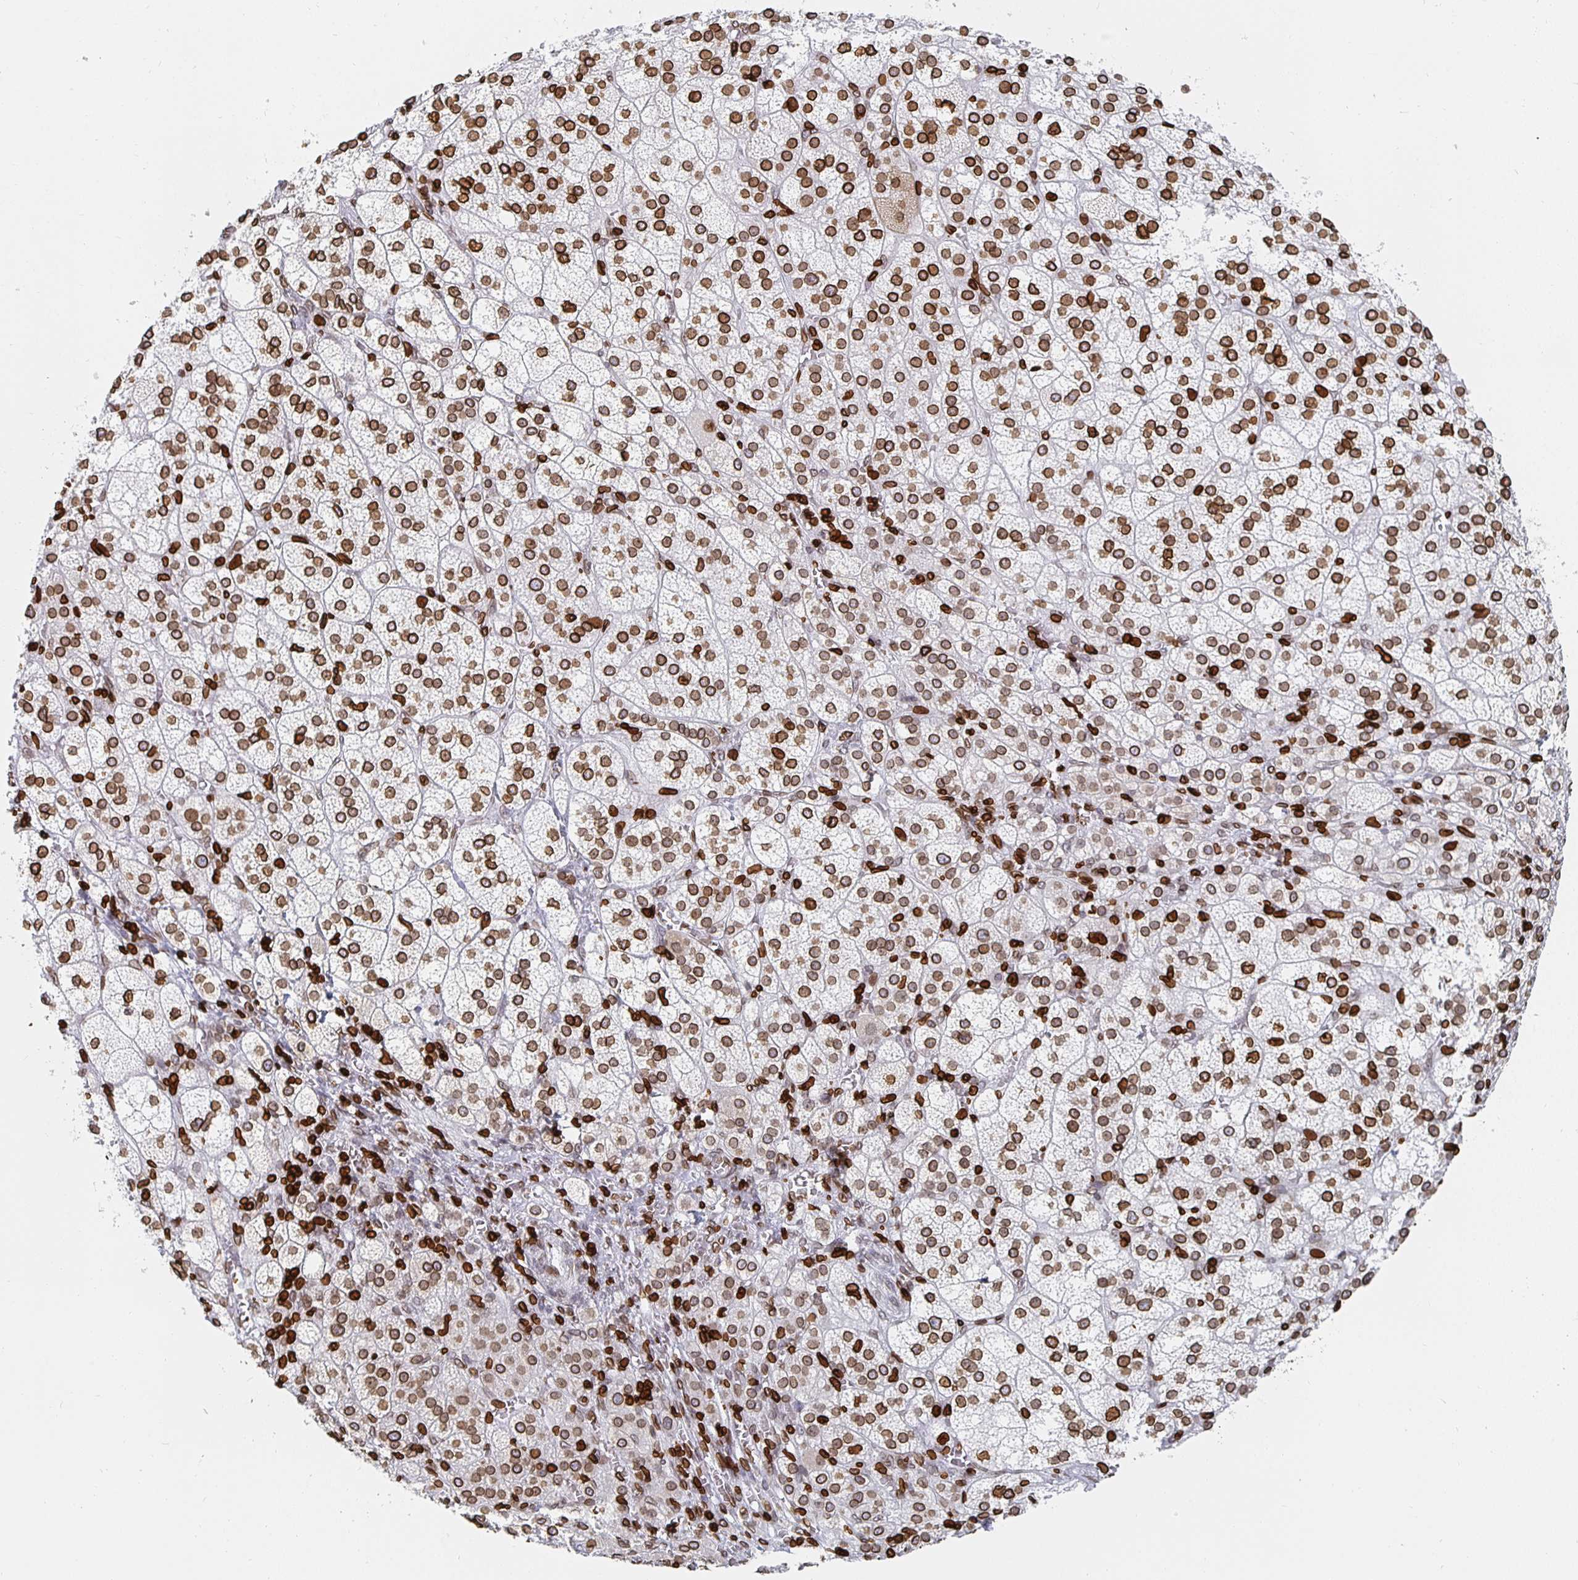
{"staining": {"intensity": "strong", "quantity": ">75%", "location": "cytoplasmic/membranous,nuclear"}, "tissue": "adrenal gland", "cell_type": "Glandular cells", "image_type": "normal", "snomed": [{"axis": "morphology", "description": "Normal tissue, NOS"}, {"axis": "topography", "description": "Adrenal gland"}], "caption": "Immunohistochemical staining of benign adrenal gland exhibits strong cytoplasmic/membranous,nuclear protein staining in approximately >75% of glandular cells.", "gene": "LMNB1", "patient": {"sex": "female", "age": 60}}